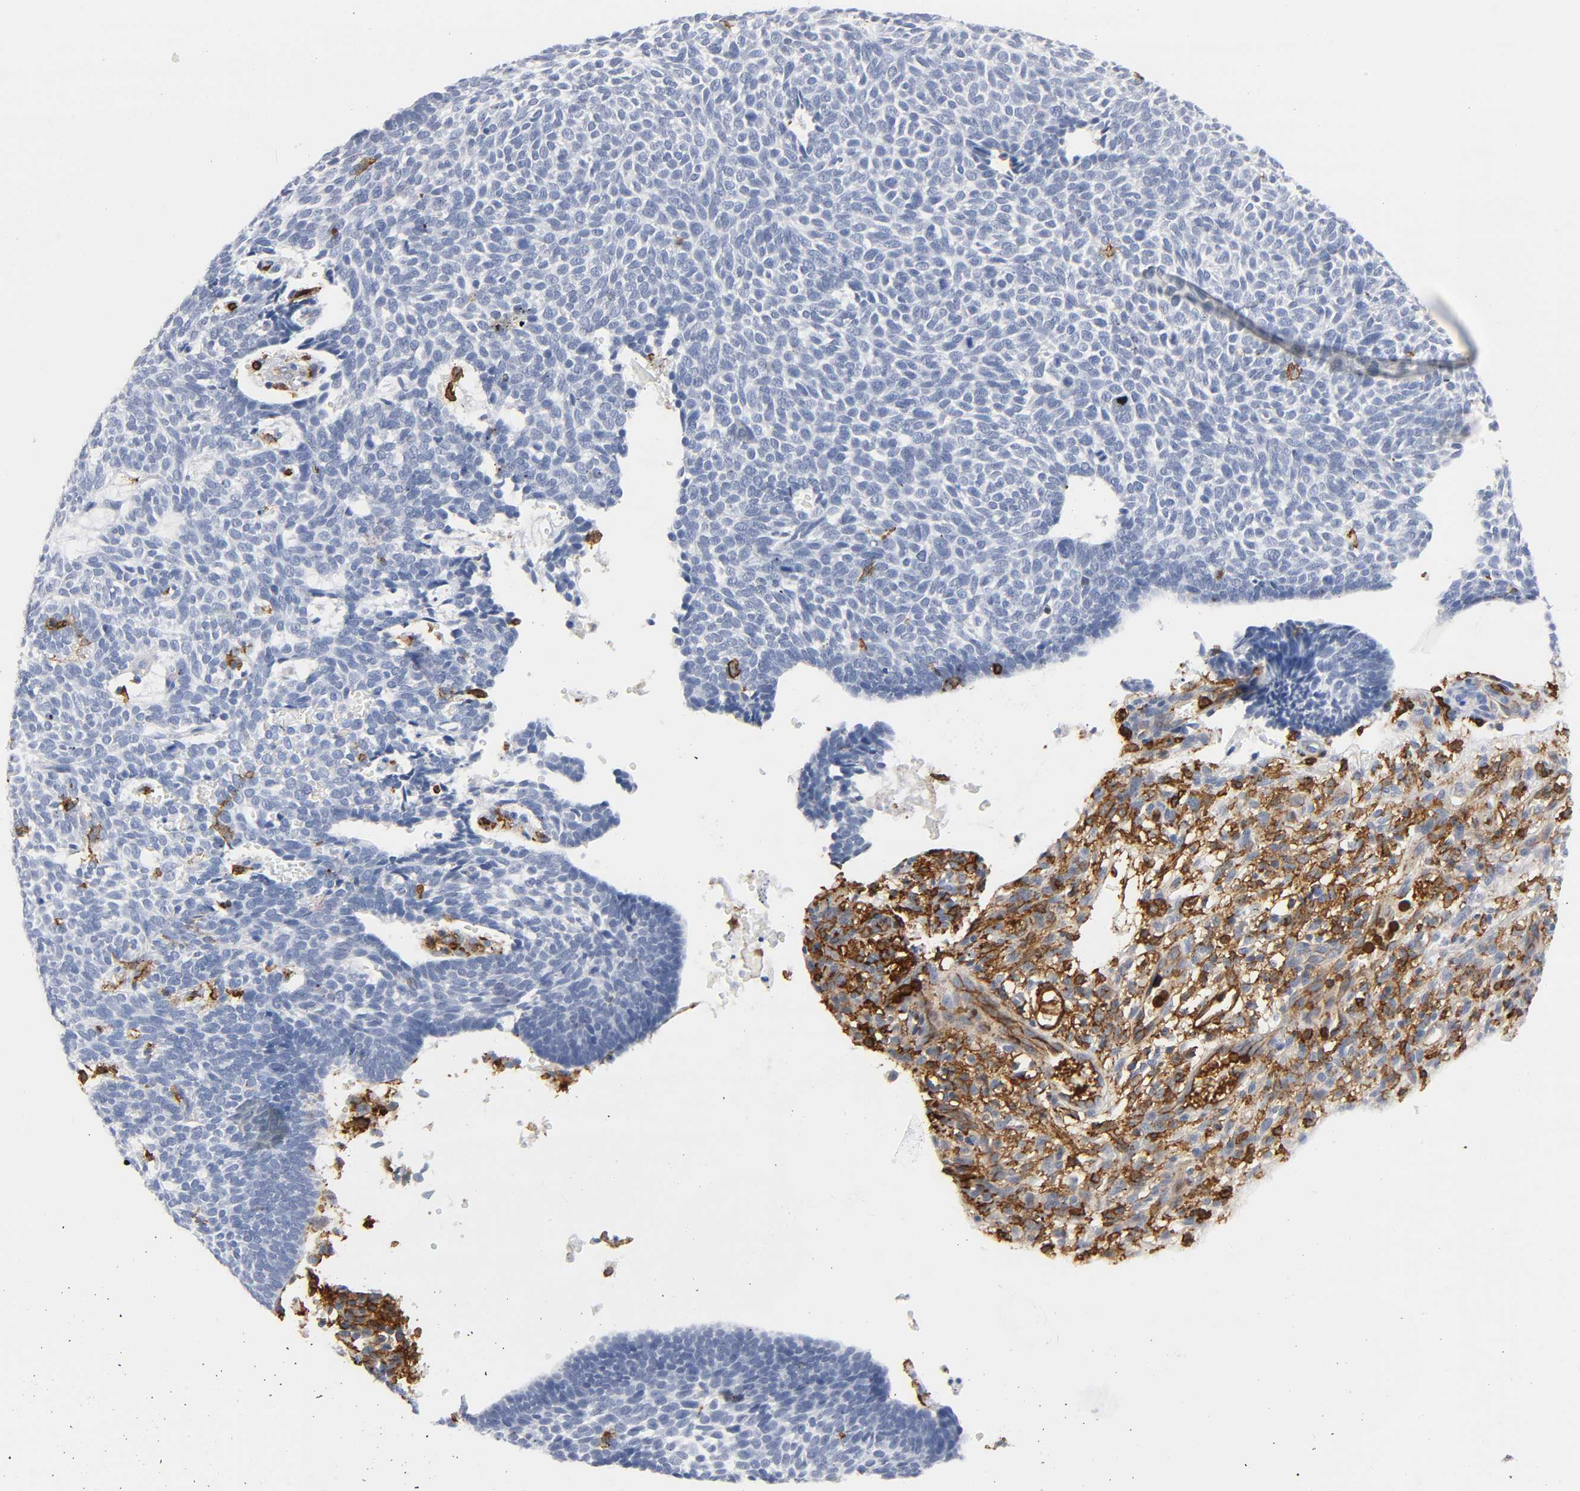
{"staining": {"intensity": "negative", "quantity": "none", "location": "none"}, "tissue": "skin cancer", "cell_type": "Tumor cells", "image_type": "cancer", "snomed": [{"axis": "morphology", "description": "Normal tissue, NOS"}, {"axis": "morphology", "description": "Basal cell carcinoma"}, {"axis": "topography", "description": "Skin"}], "caption": "DAB (3,3'-diaminobenzidine) immunohistochemical staining of human skin cancer (basal cell carcinoma) shows no significant staining in tumor cells.", "gene": "LYN", "patient": {"sex": "male", "age": 87}}